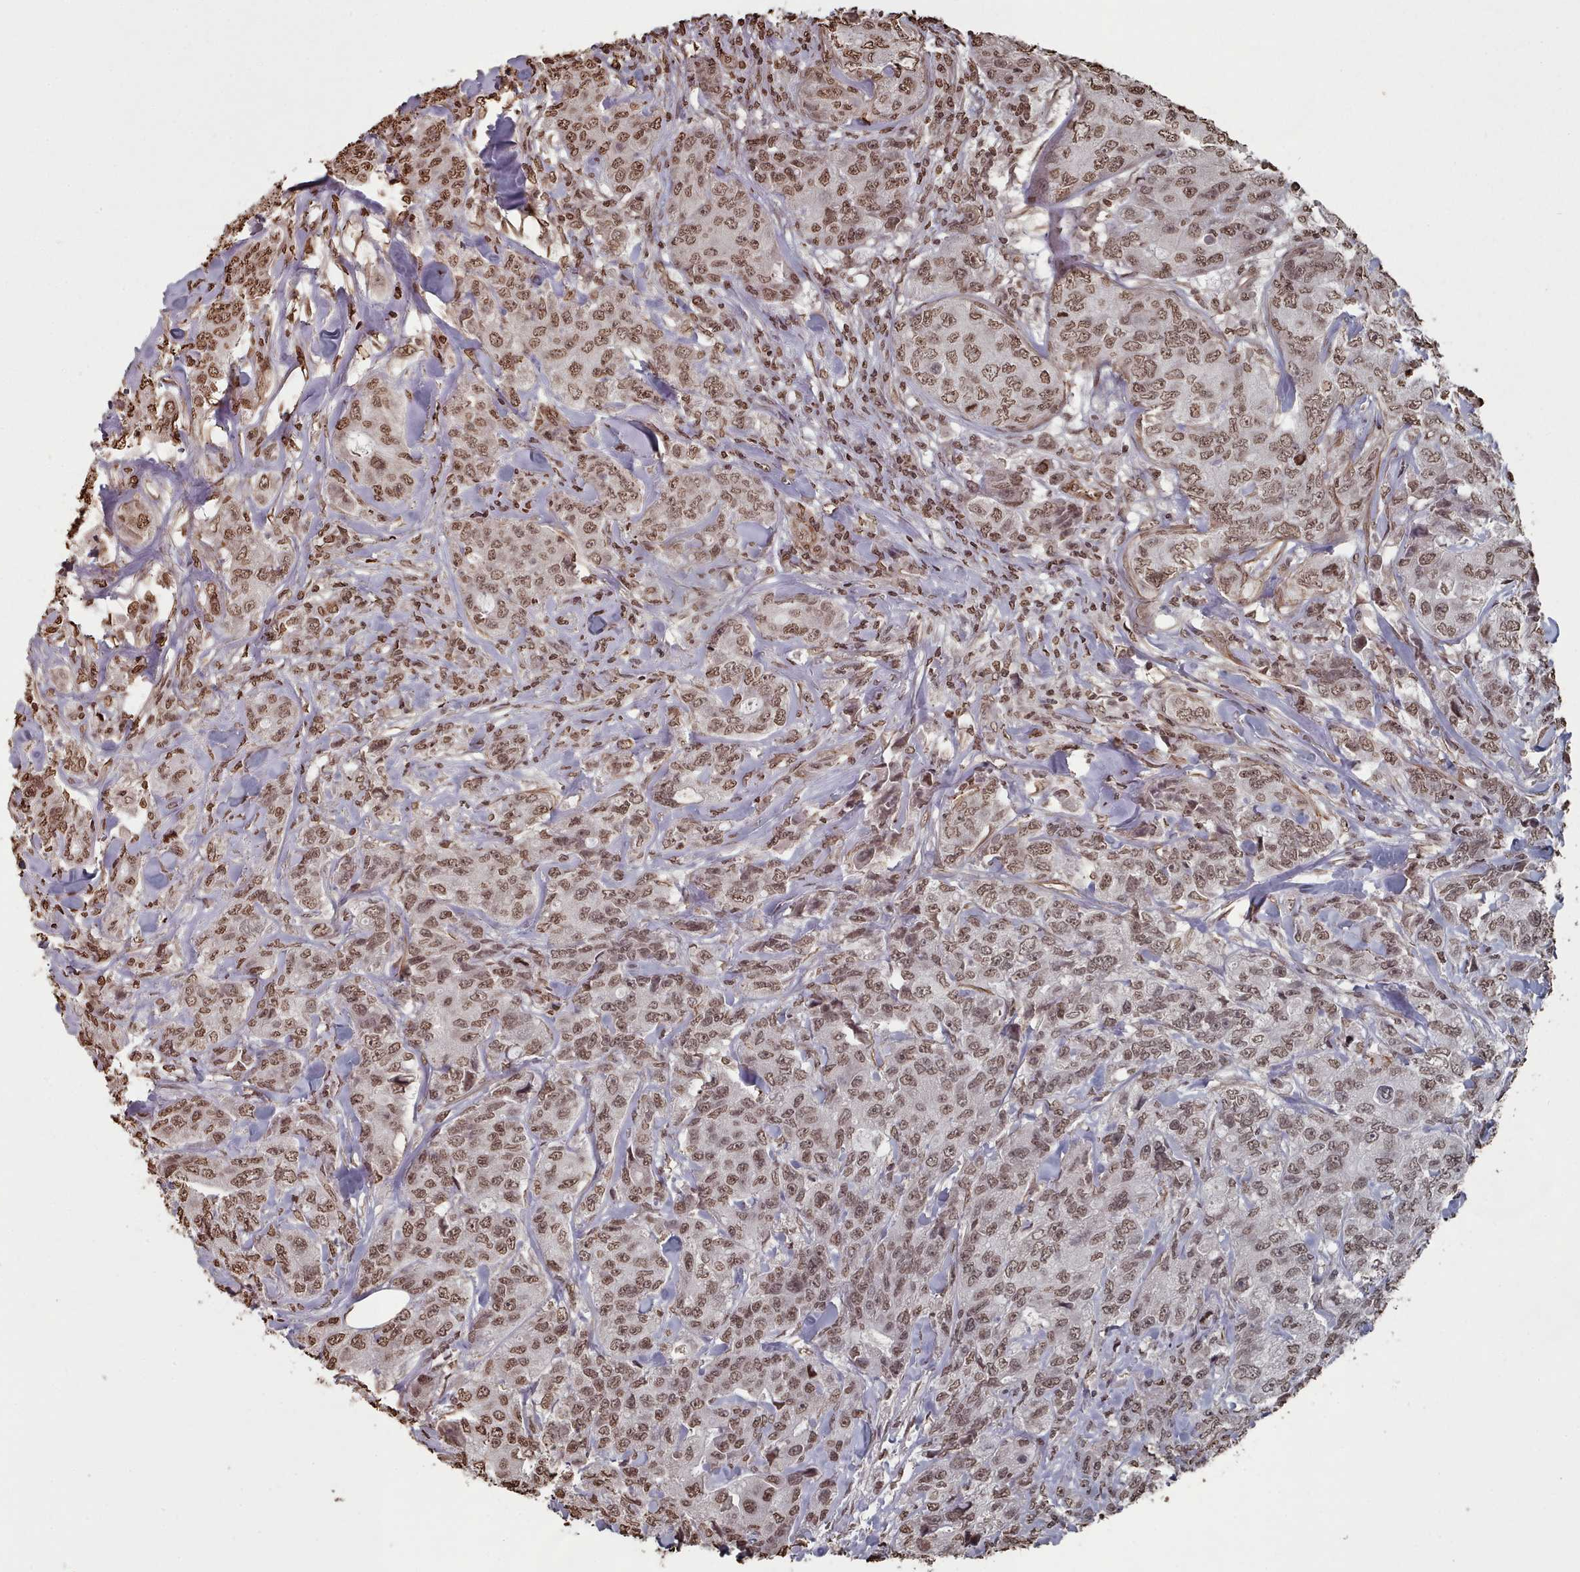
{"staining": {"intensity": "moderate", "quantity": ">75%", "location": "nuclear"}, "tissue": "breast cancer", "cell_type": "Tumor cells", "image_type": "cancer", "snomed": [{"axis": "morphology", "description": "Duct carcinoma"}, {"axis": "topography", "description": "Breast"}], "caption": "Approximately >75% of tumor cells in human breast infiltrating ductal carcinoma show moderate nuclear protein expression as visualized by brown immunohistochemical staining.", "gene": "PLEKHG5", "patient": {"sex": "female", "age": 43}}